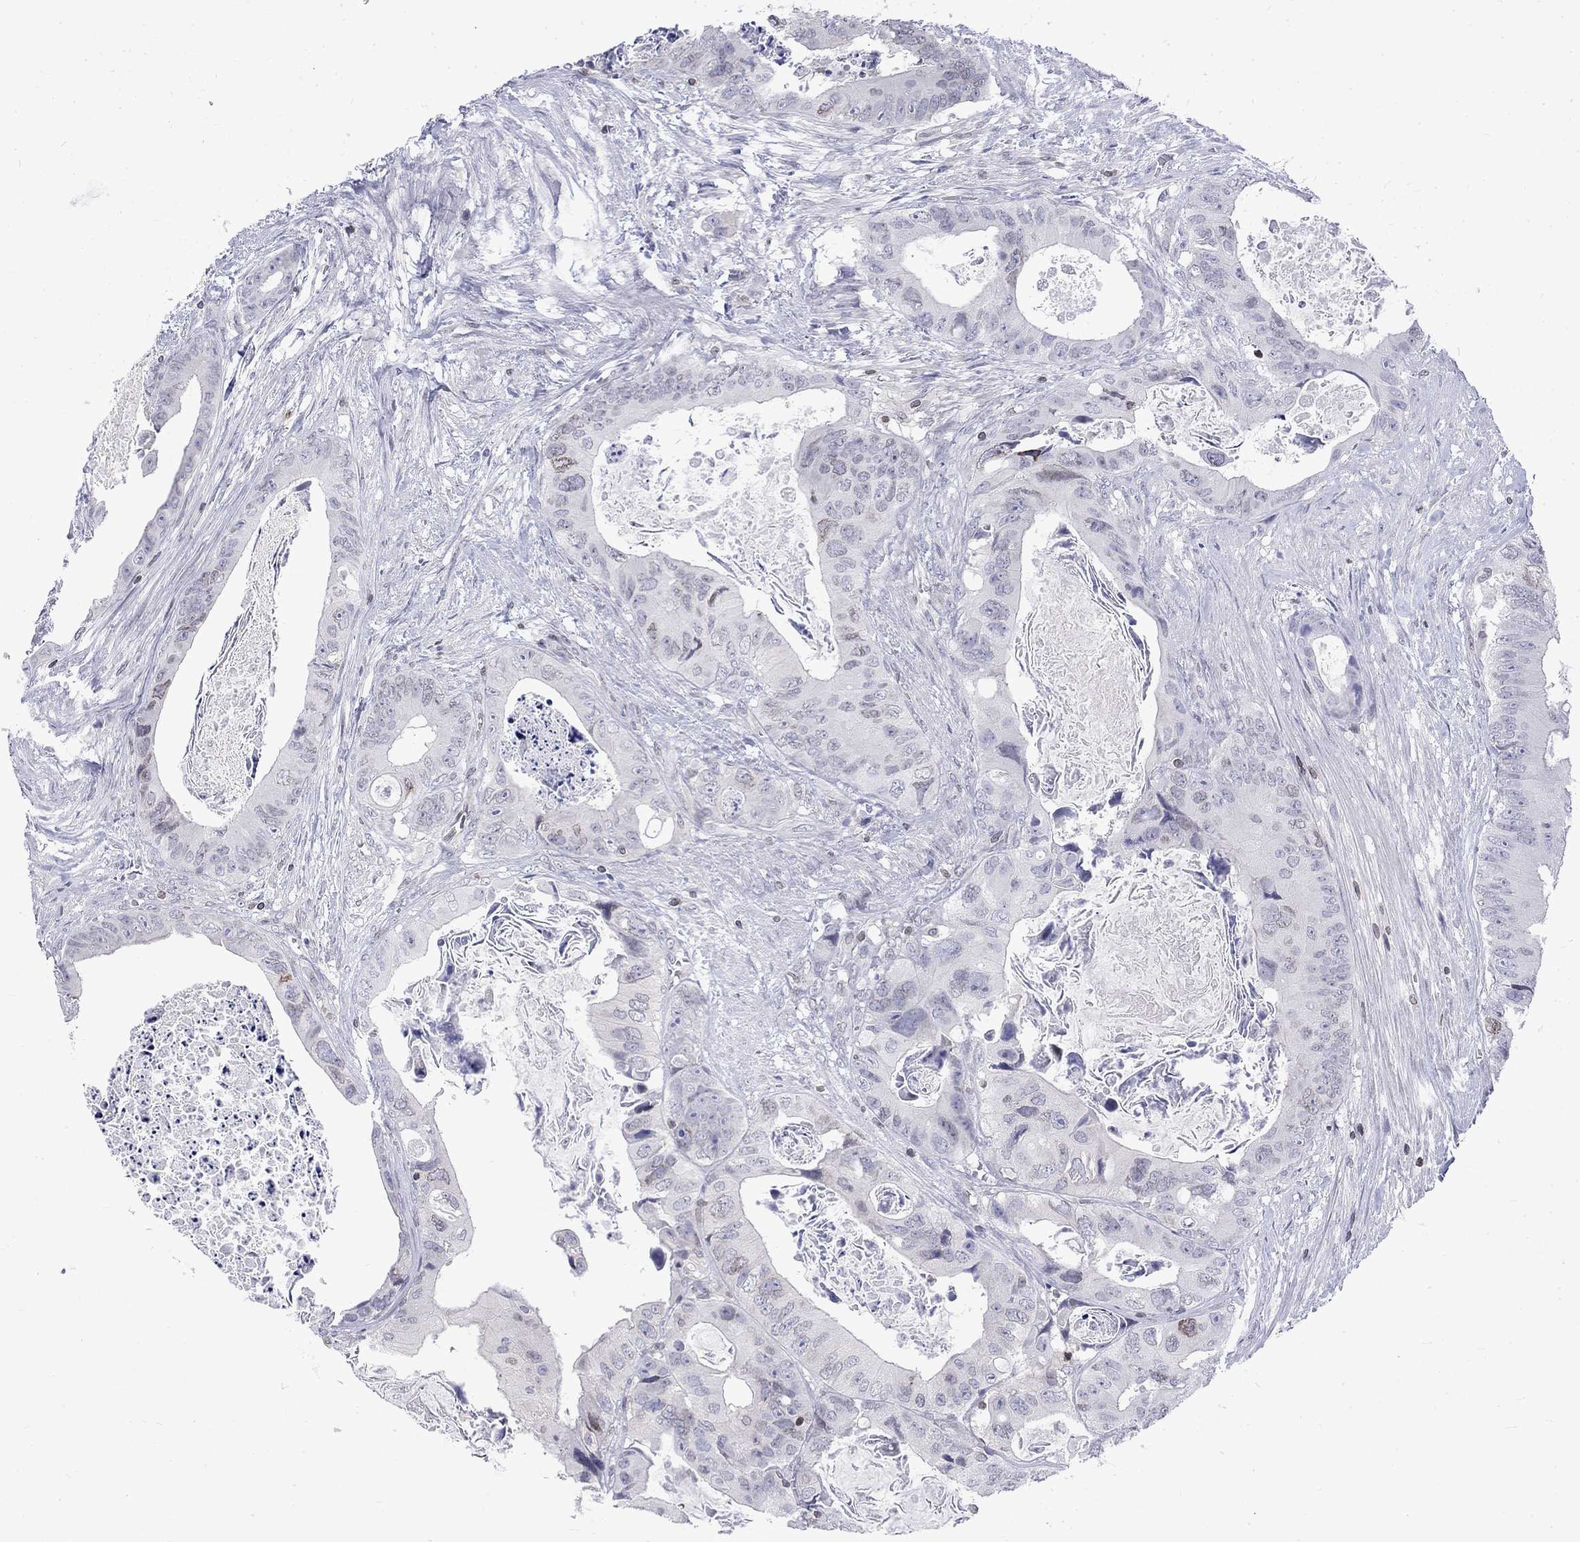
{"staining": {"intensity": "negative", "quantity": "none", "location": "none"}, "tissue": "colorectal cancer", "cell_type": "Tumor cells", "image_type": "cancer", "snomed": [{"axis": "morphology", "description": "Adenocarcinoma, NOS"}, {"axis": "topography", "description": "Rectum"}], "caption": "Colorectal adenocarcinoma stained for a protein using immunohistochemistry demonstrates no positivity tumor cells.", "gene": "SLA", "patient": {"sex": "male", "age": 64}}